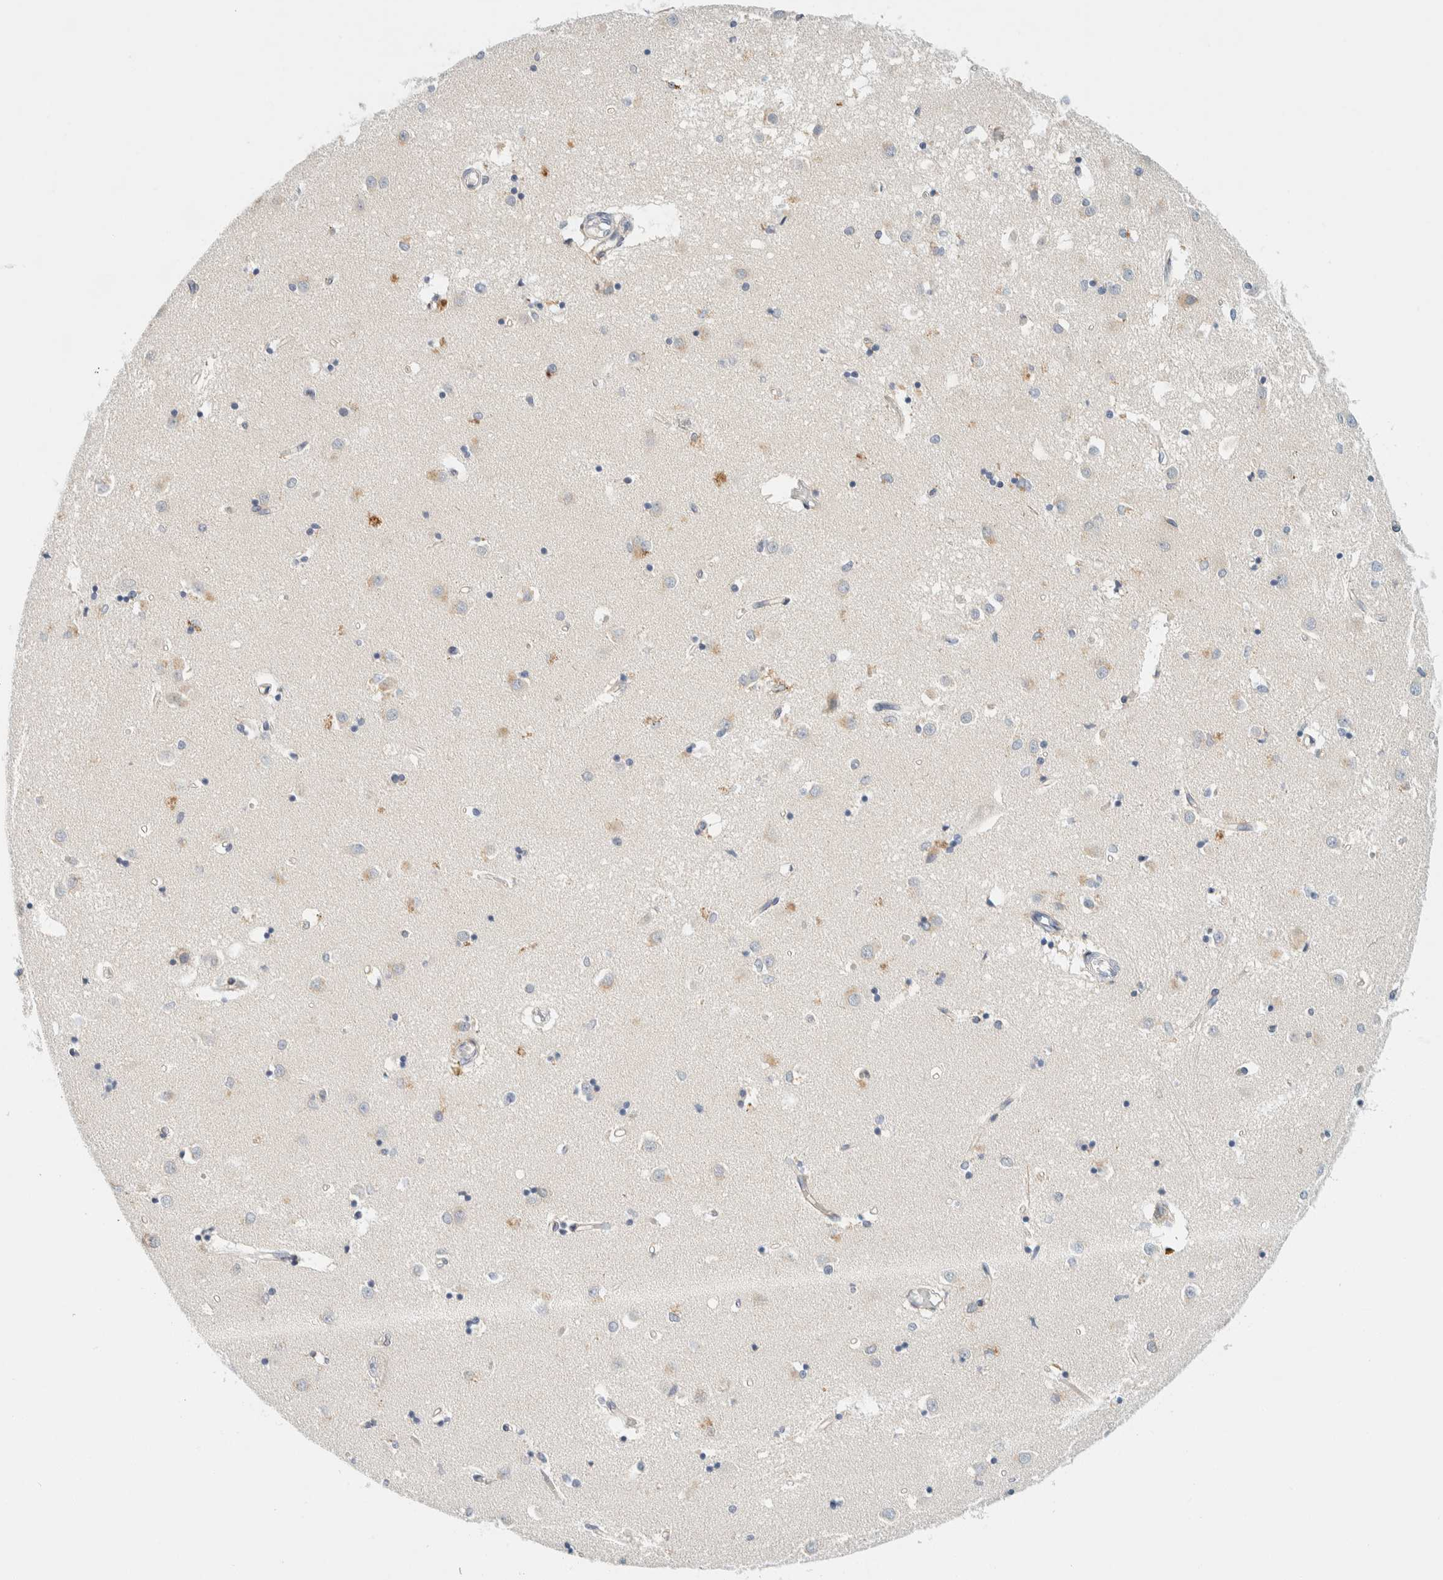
{"staining": {"intensity": "weak", "quantity": "<25%", "location": "cytoplasmic/membranous"}, "tissue": "caudate", "cell_type": "Glial cells", "image_type": "normal", "snomed": [{"axis": "morphology", "description": "Normal tissue, NOS"}, {"axis": "topography", "description": "Lateral ventricle wall"}], "caption": "Immunohistochemistry of normal caudate shows no expression in glial cells. (Immunohistochemistry (ihc), brightfield microscopy, high magnification).", "gene": "SUMF2", "patient": {"sex": "male", "age": 45}}